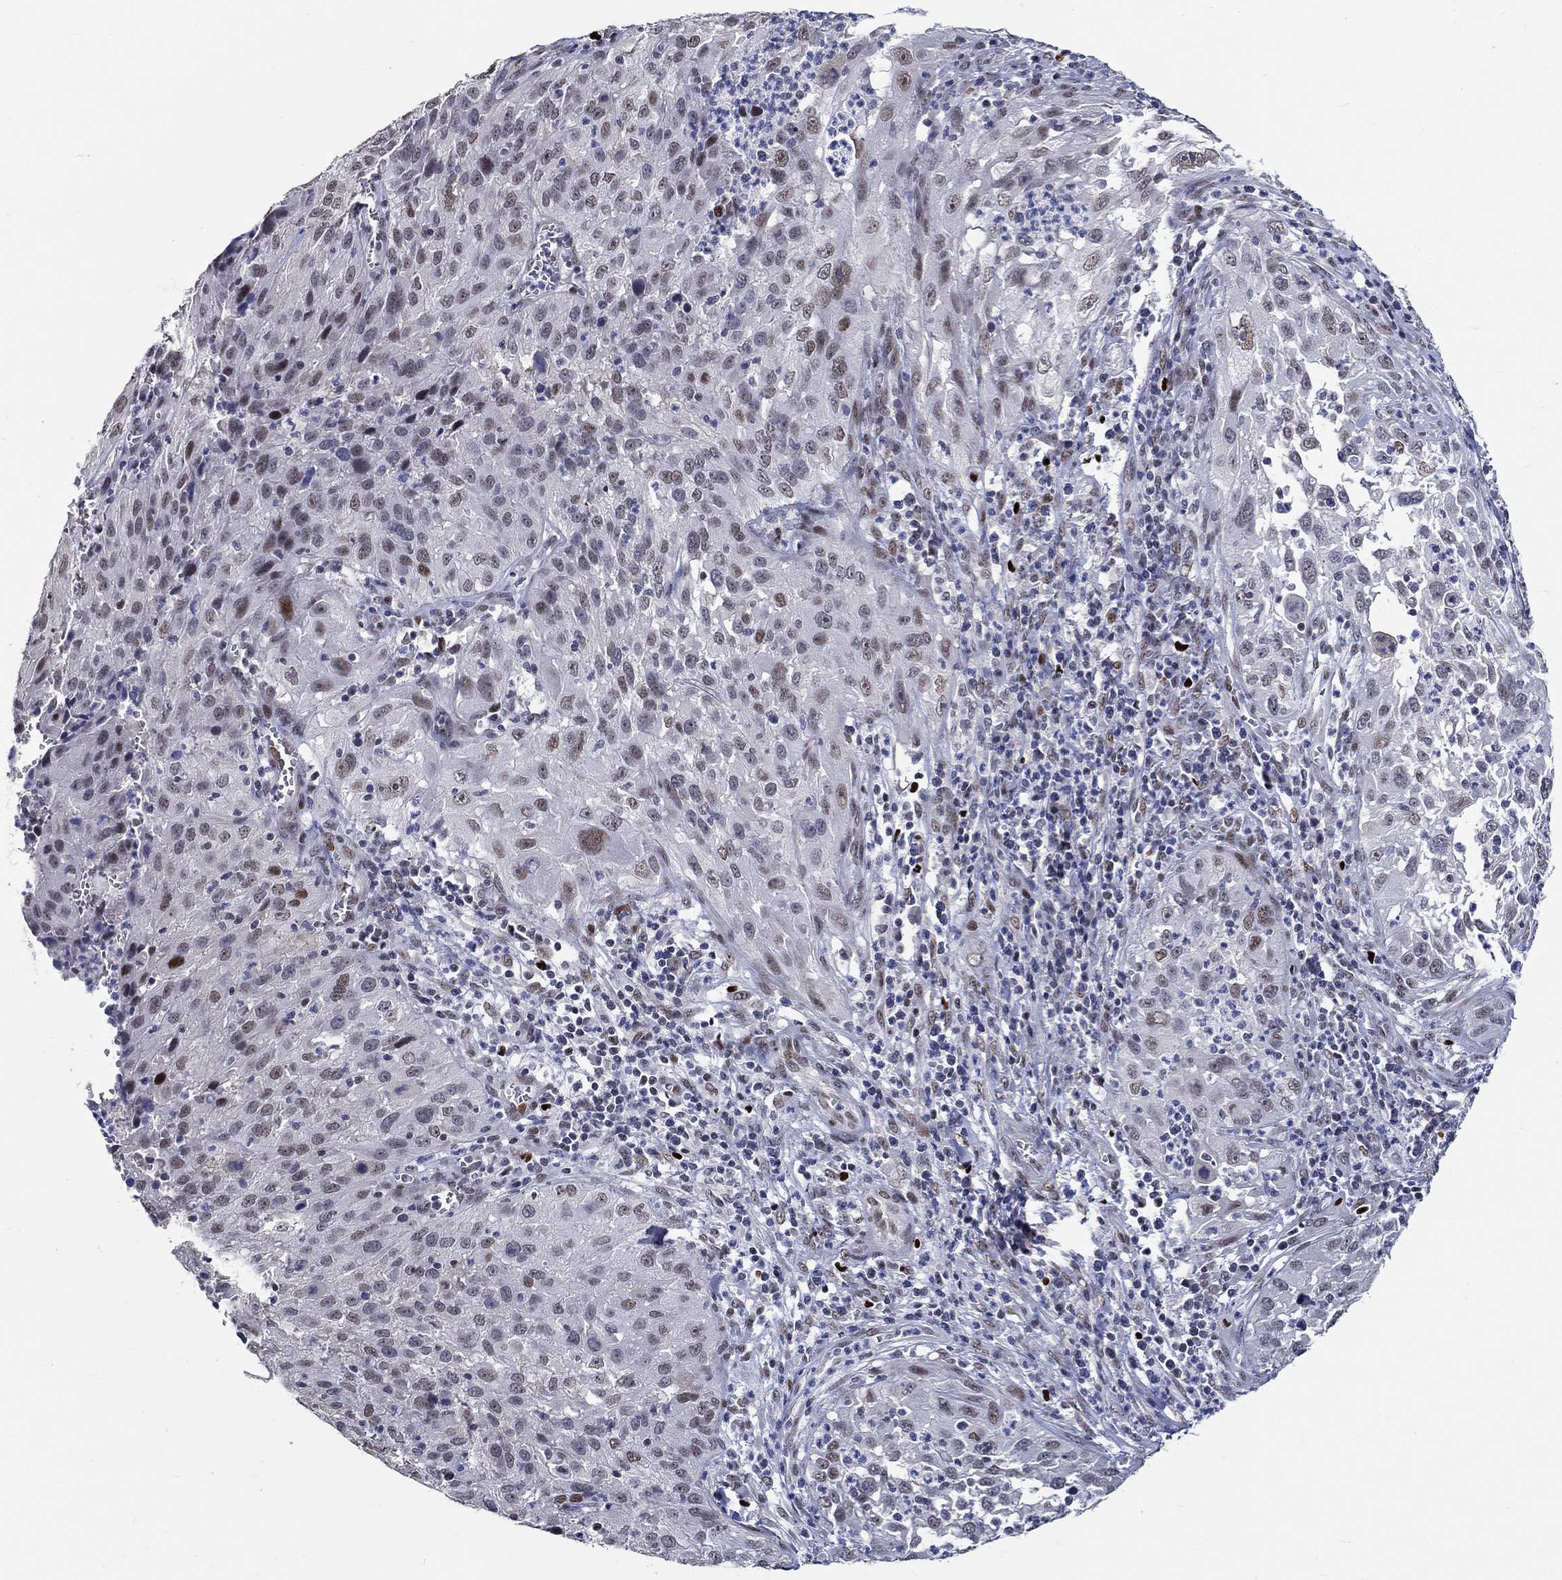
{"staining": {"intensity": "moderate", "quantity": "<25%", "location": "nuclear"}, "tissue": "cervical cancer", "cell_type": "Tumor cells", "image_type": "cancer", "snomed": [{"axis": "morphology", "description": "Squamous cell carcinoma, NOS"}, {"axis": "topography", "description": "Cervix"}], "caption": "The photomicrograph displays staining of squamous cell carcinoma (cervical), revealing moderate nuclear protein staining (brown color) within tumor cells.", "gene": "GATA2", "patient": {"sex": "female", "age": 32}}